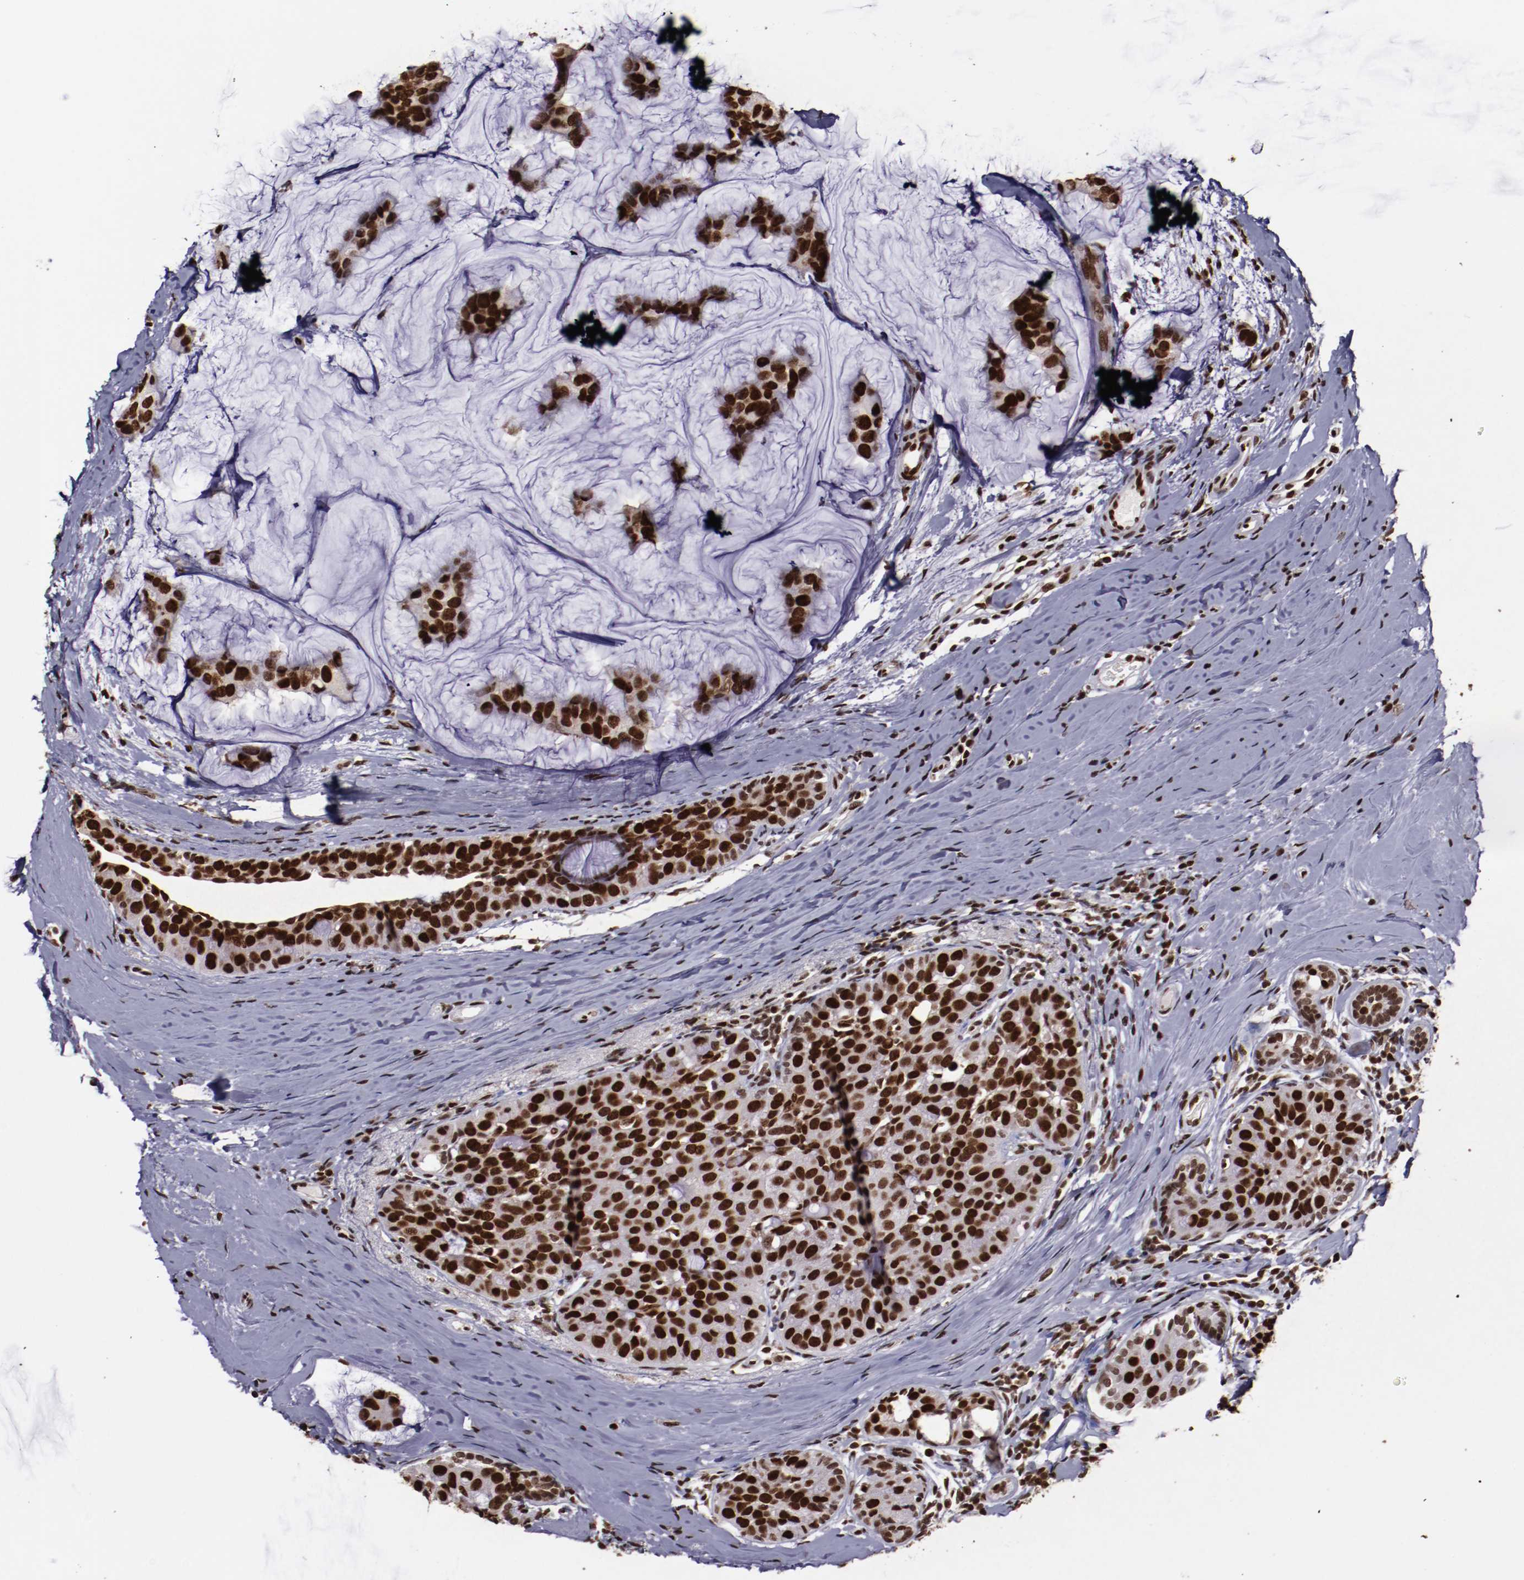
{"staining": {"intensity": "strong", "quantity": ">75%", "location": "nuclear"}, "tissue": "breast cancer", "cell_type": "Tumor cells", "image_type": "cancer", "snomed": [{"axis": "morphology", "description": "Normal tissue, NOS"}, {"axis": "morphology", "description": "Duct carcinoma"}, {"axis": "topography", "description": "Breast"}], "caption": "Tumor cells display strong nuclear expression in approximately >75% of cells in breast cancer (invasive ductal carcinoma).", "gene": "APEX1", "patient": {"sex": "female", "age": 50}}